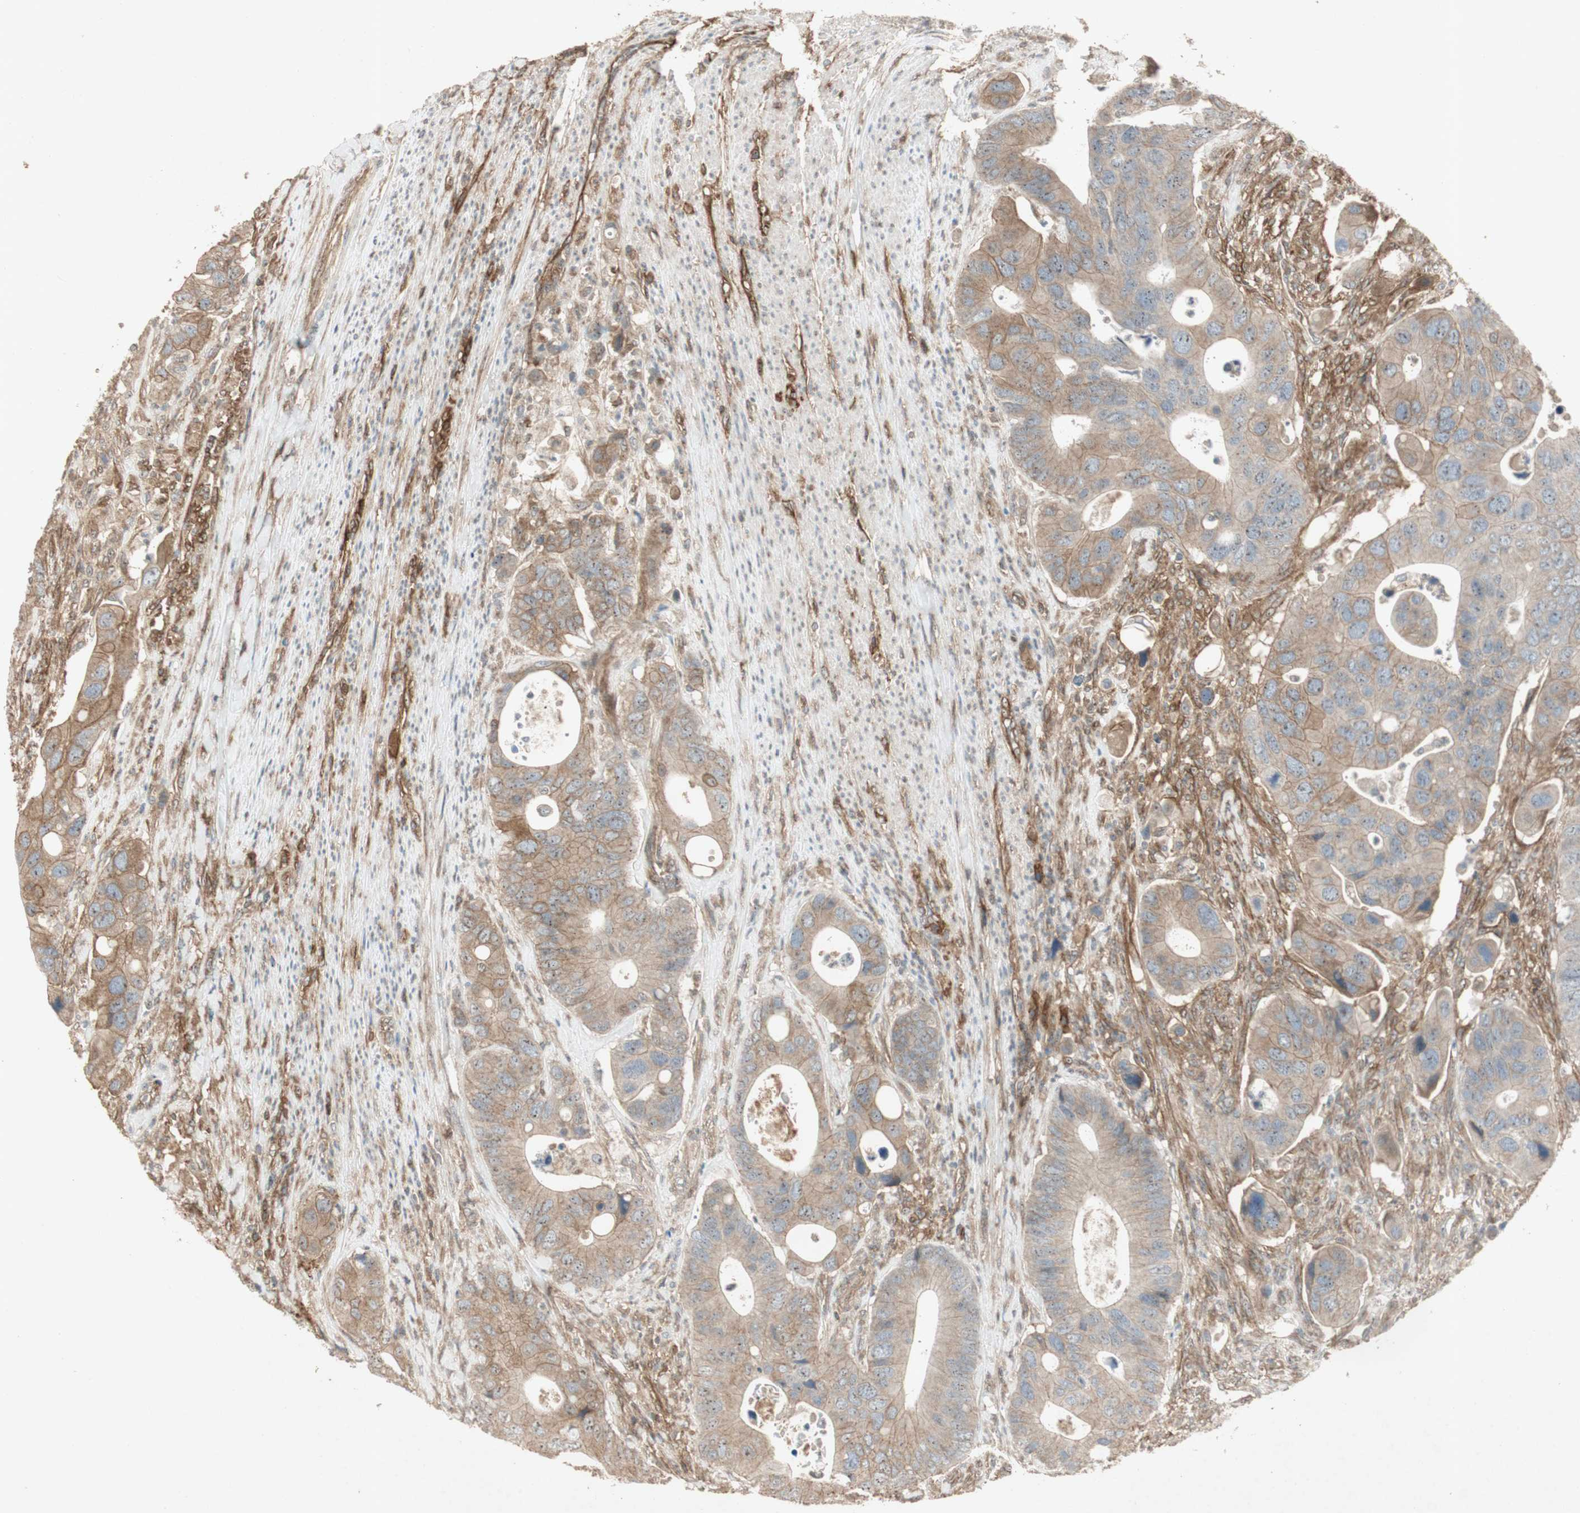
{"staining": {"intensity": "moderate", "quantity": ">75%", "location": "cytoplasmic/membranous"}, "tissue": "colorectal cancer", "cell_type": "Tumor cells", "image_type": "cancer", "snomed": [{"axis": "morphology", "description": "Adenocarcinoma, NOS"}, {"axis": "topography", "description": "Rectum"}], "caption": "Immunohistochemistry (IHC) histopathology image of human colorectal cancer (adenocarcinoma) stained for a protein (brown), which displays medium levels of moderate cytoplasmic/membranous expression in about >75% of tumor cells.", "gene": "BTN3A3", "patient": {"sex": "female", "age": 57}}